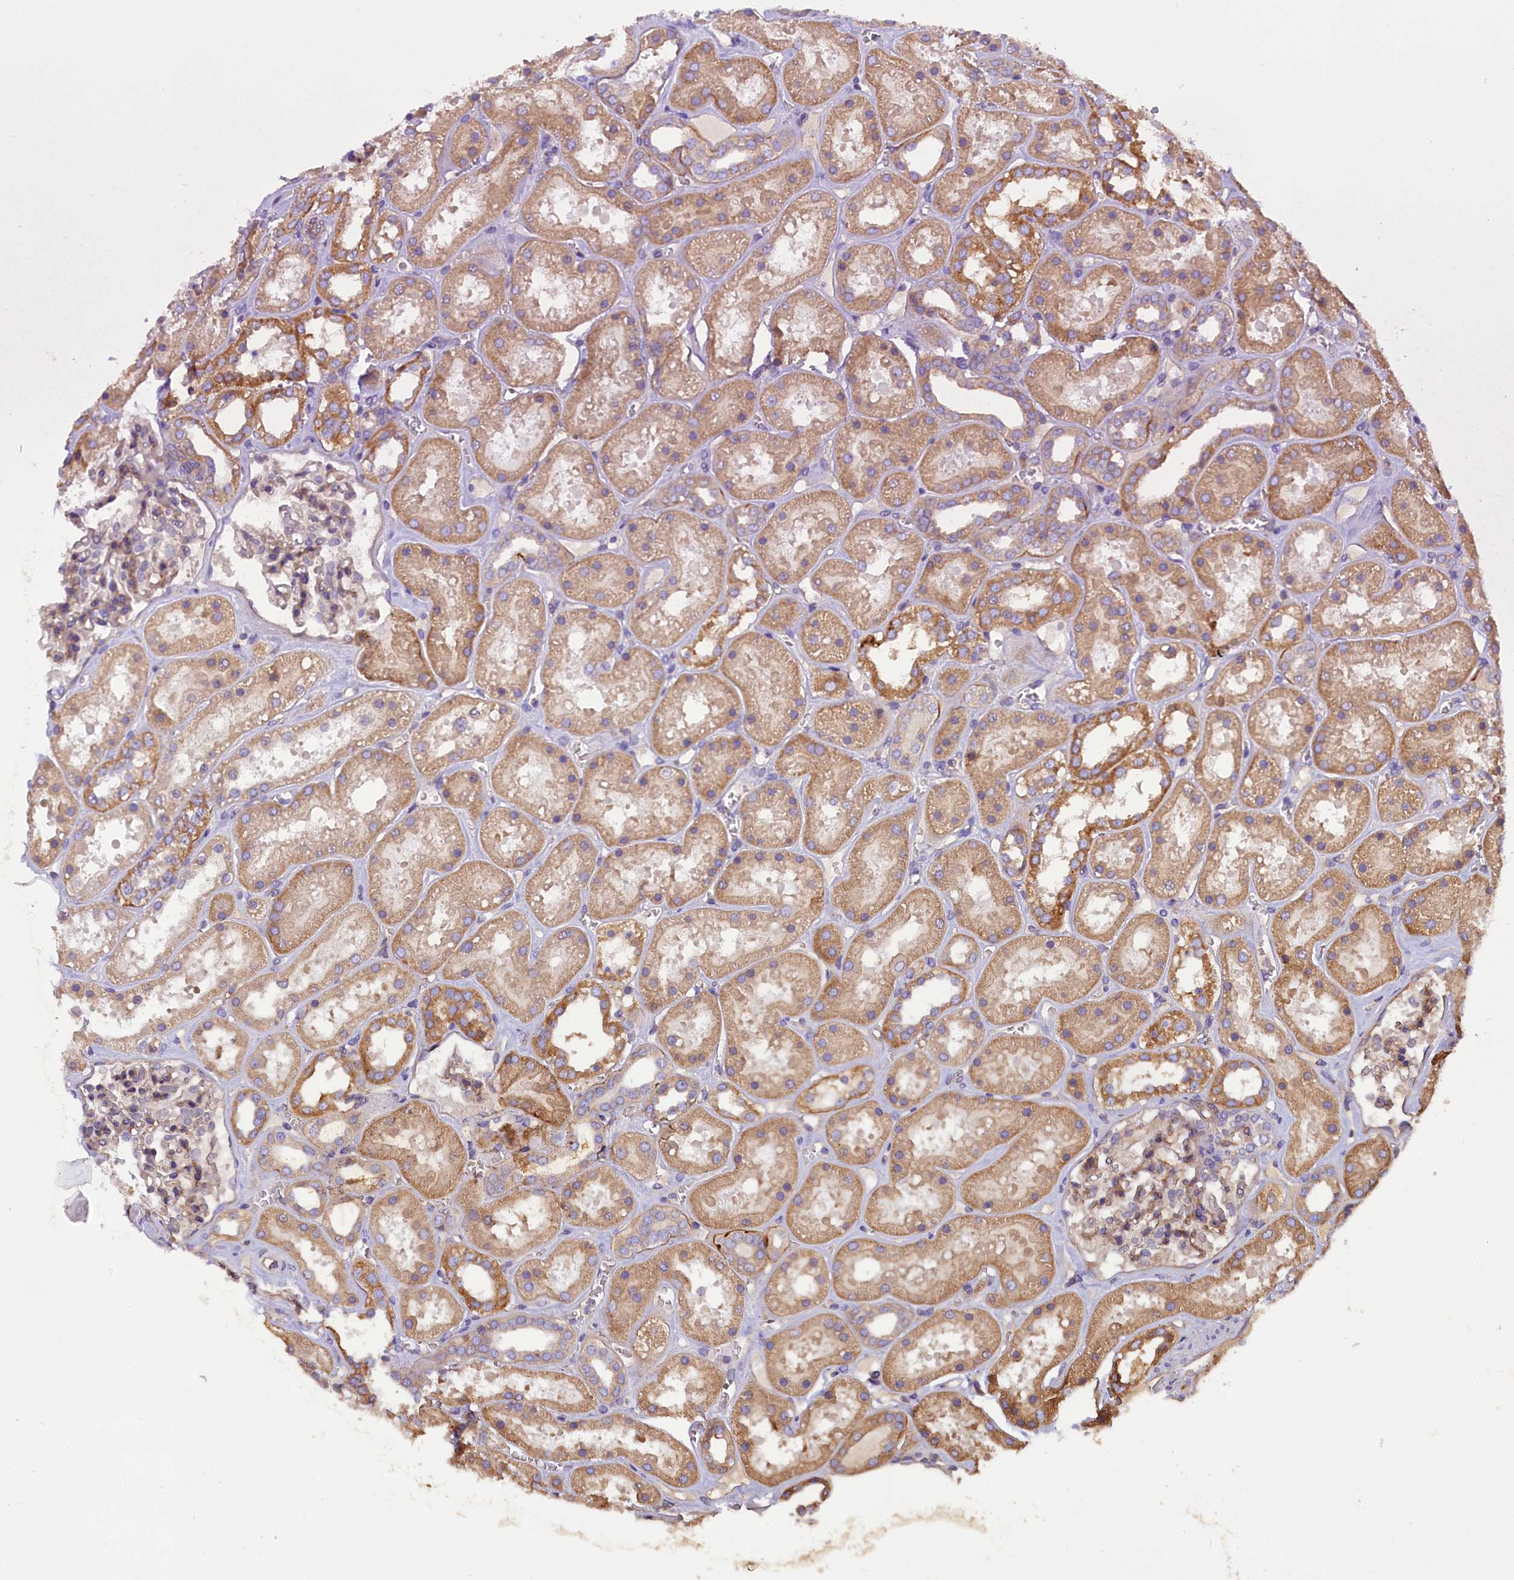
{"staining": {"intensity": "moderate", "quantity": "25%-75%", "location": "cytoplasmic/membranous"}, "tissue": "kidney", "cell_type": "Cells in glomeruli", "image_type": "normal", "snomed": [{"axis": "morphology", "description": "Normal tissue, NOS"}, {"axis": "topography", "description": "Kidney"}], "caption": "Immunohistochemistry (IHC) image of benign kidney: human kidney stained using IHC exhibits medium levels of moderate protein expression localized specifically in the cytoplasmic/membranous of cells in glomeruli, appearing as a cytoplasmic/membranous brown color.", "gene": "ERMARD", "patient": {"sex": "female", "age": 41}}